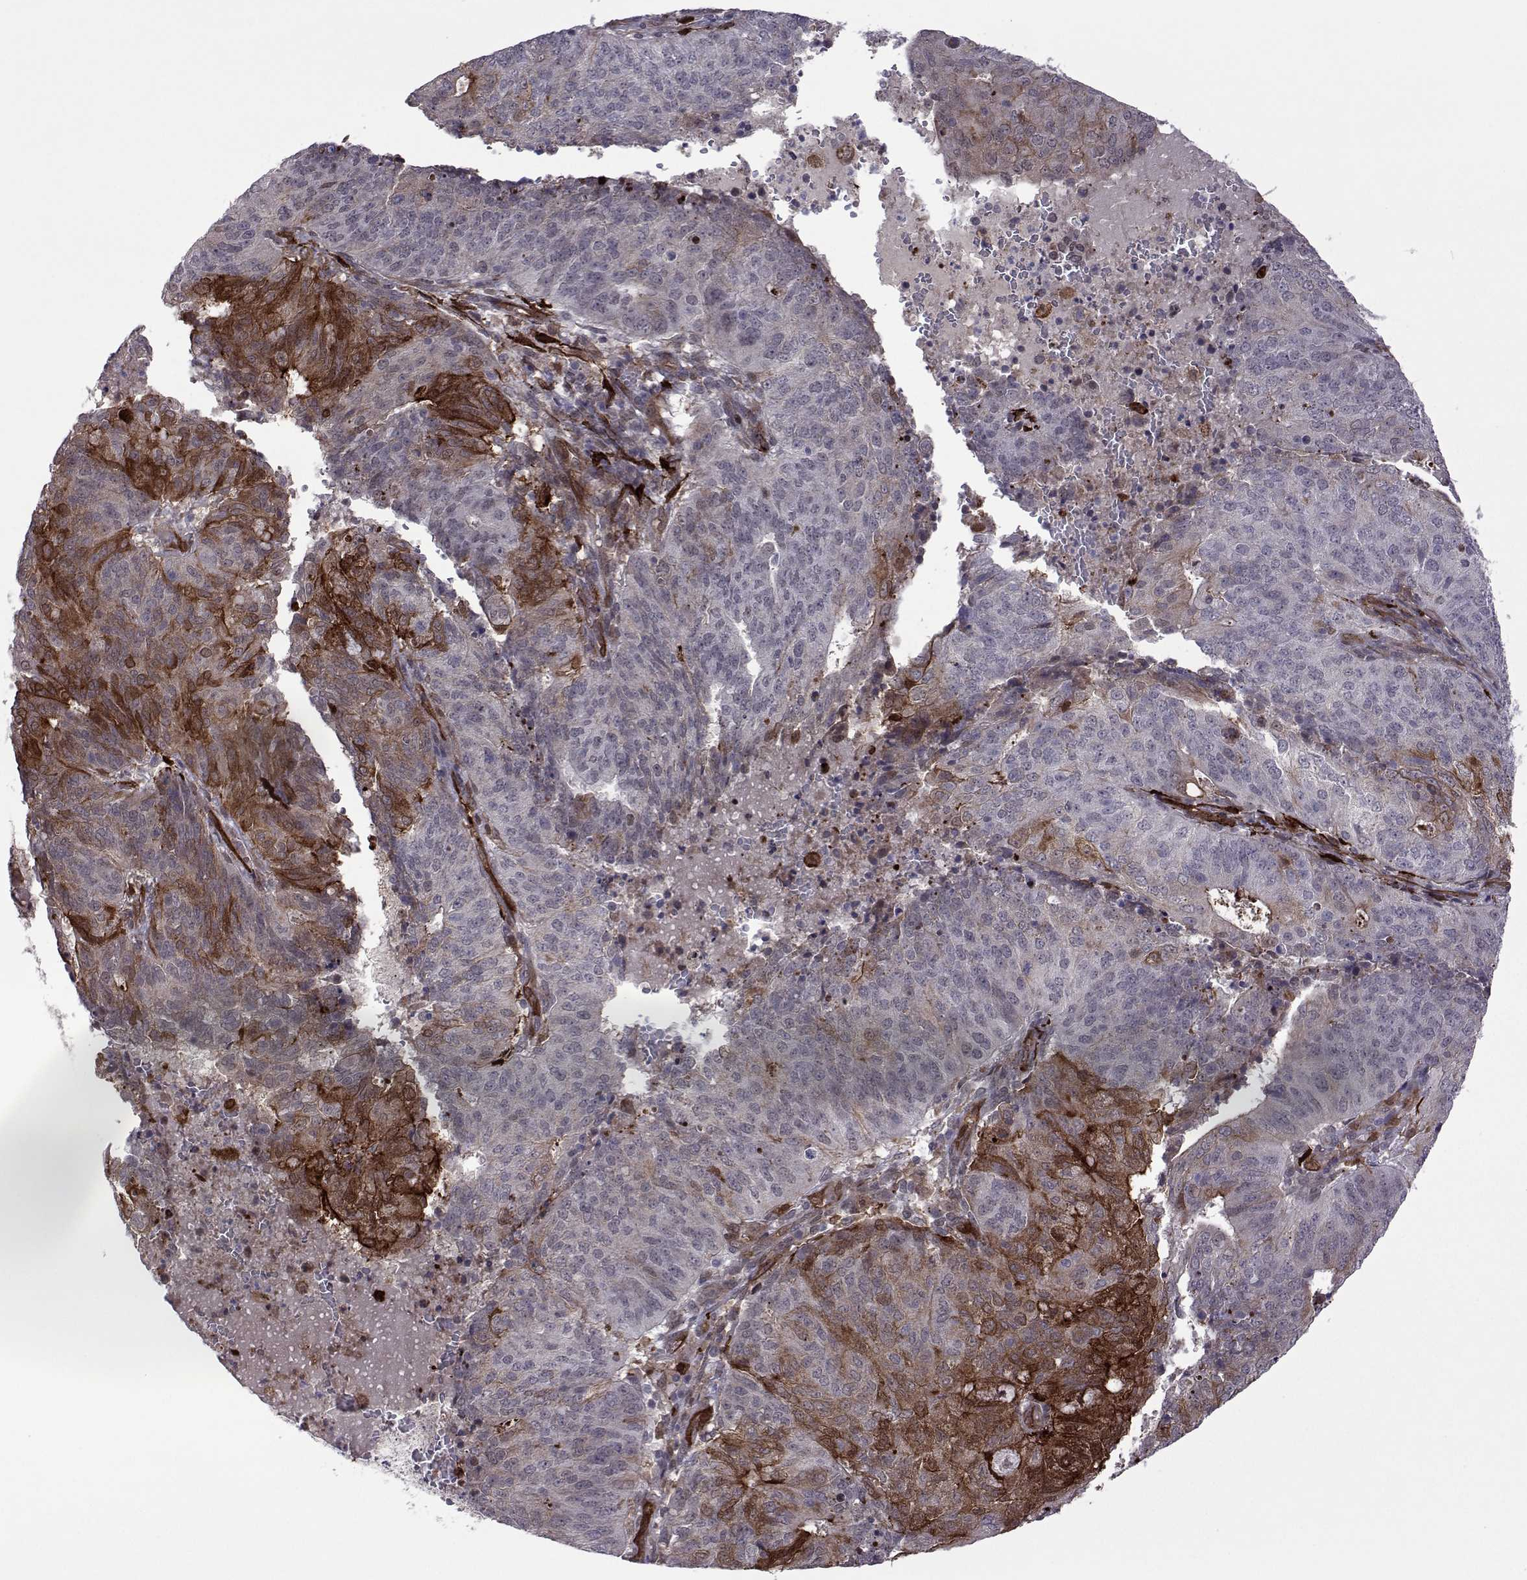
{"staining": {"intensity": "moderate", "quantity": "<25%", "location": "cytoplasmic/membranous"}, "tissue": "endometrial cancer", "cell_type": "Tumor cells", "image_type": "cancer", "snomed": [{"axis": "morphology", "description": "Adenocarcinoma, NOS"}, {"axis": "topography", "description": "Endometrium"}], "caption": "Human endometrial adenocarcinoma stained with a protein marker exhibits moderate staining in tumor cells.", "gene": "EFCAB3", "patient": {"sex": "female", "age": 82}}